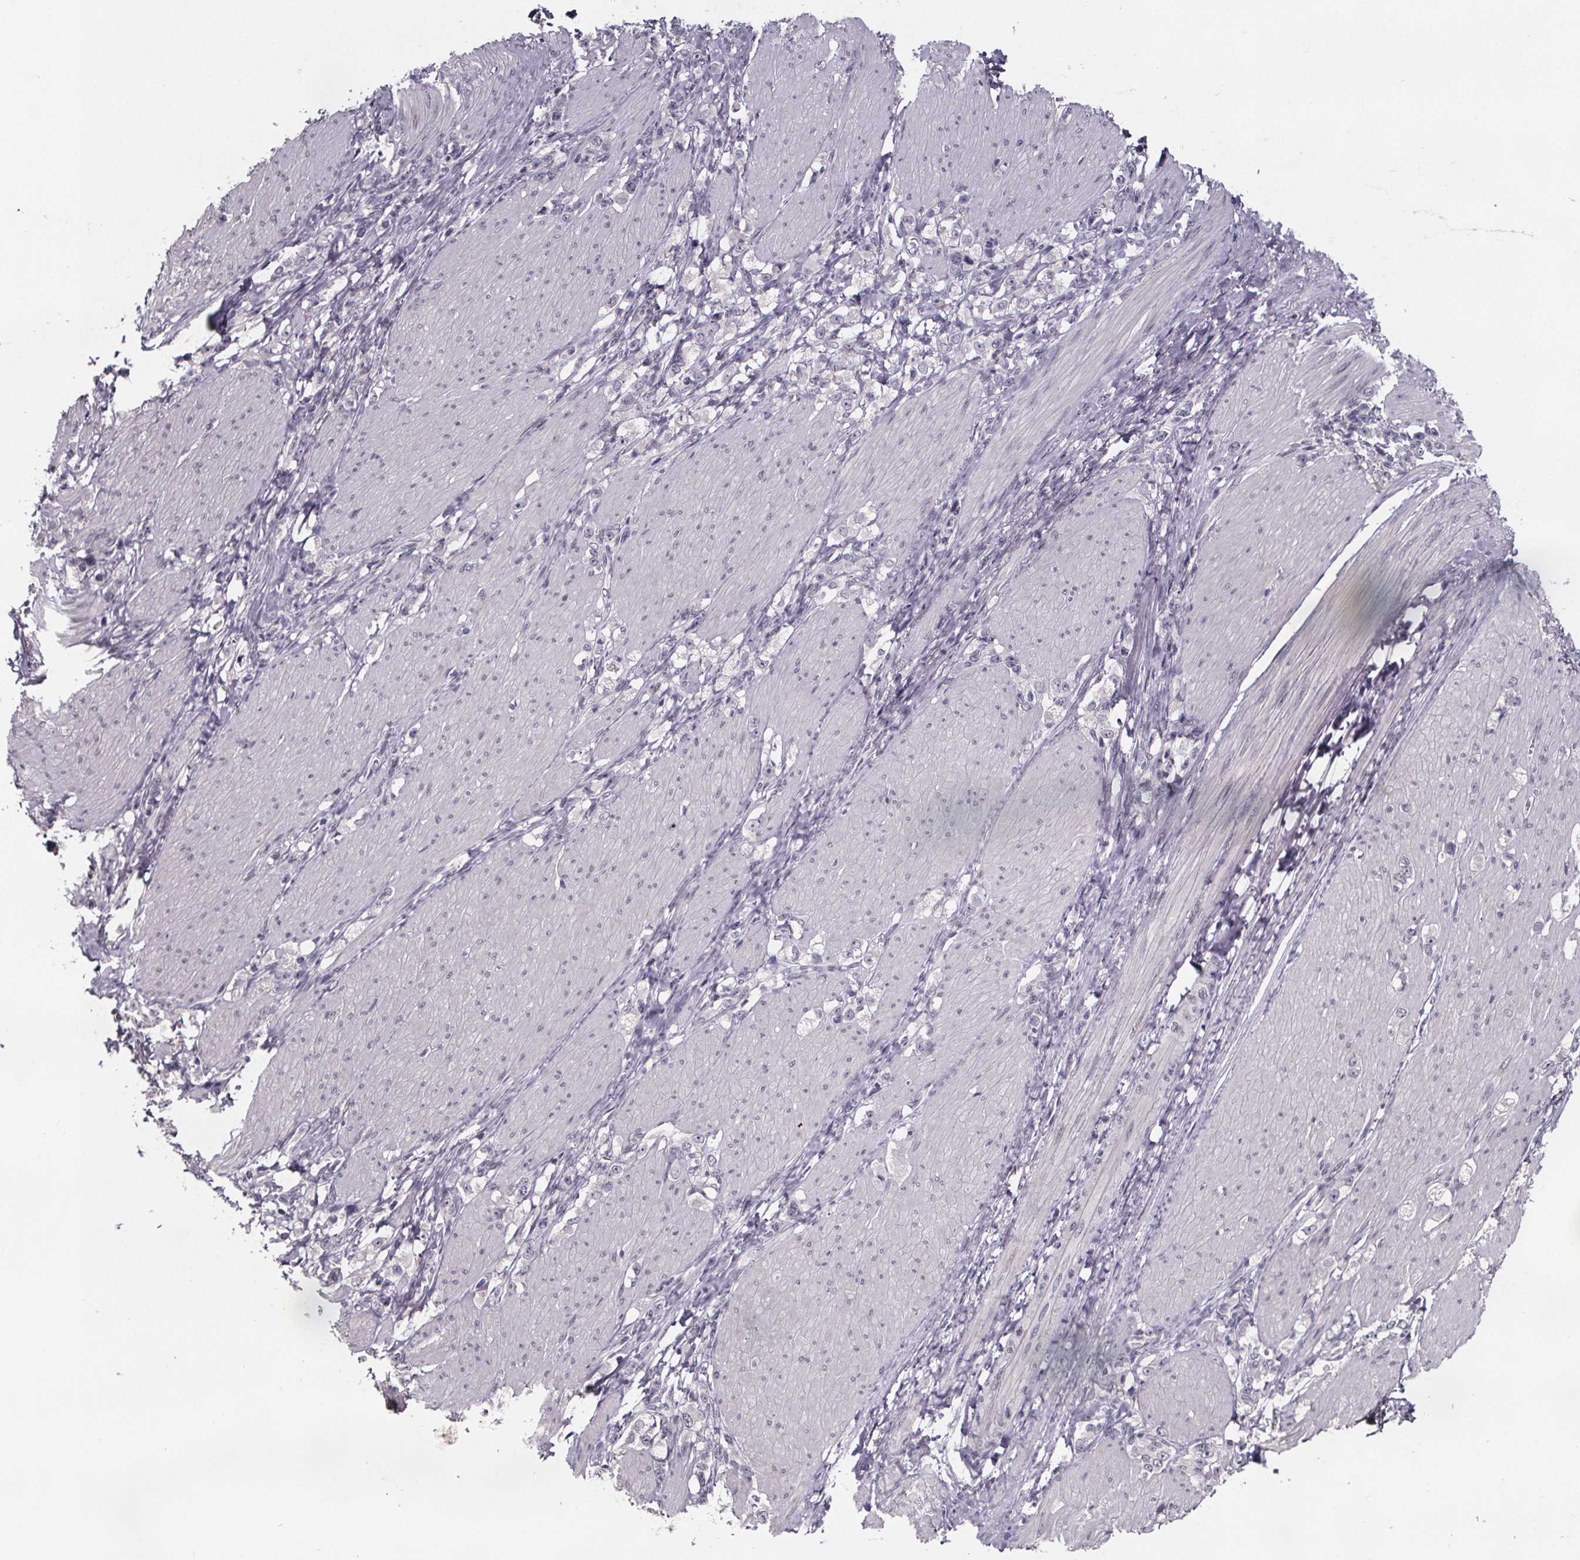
{"staining": {"intensity": "negative", "quantity": "none", "location": "none"}, "tissue": "stomach cancer", "cell_type": "Tumor cells", "image_type": "cancer", "snomed": [{"axis": "morphology", "description": "Adenocarcinoma, NOS"}, {"axis": "topography", "description": "Stomach, lower"}], "caption": "Immunohistochemical staining of adenocarcinoma (stomach) displays no significant staining in tumor cells.", "gene": "AR", "patient": {"sex": "male", "age": 88}}